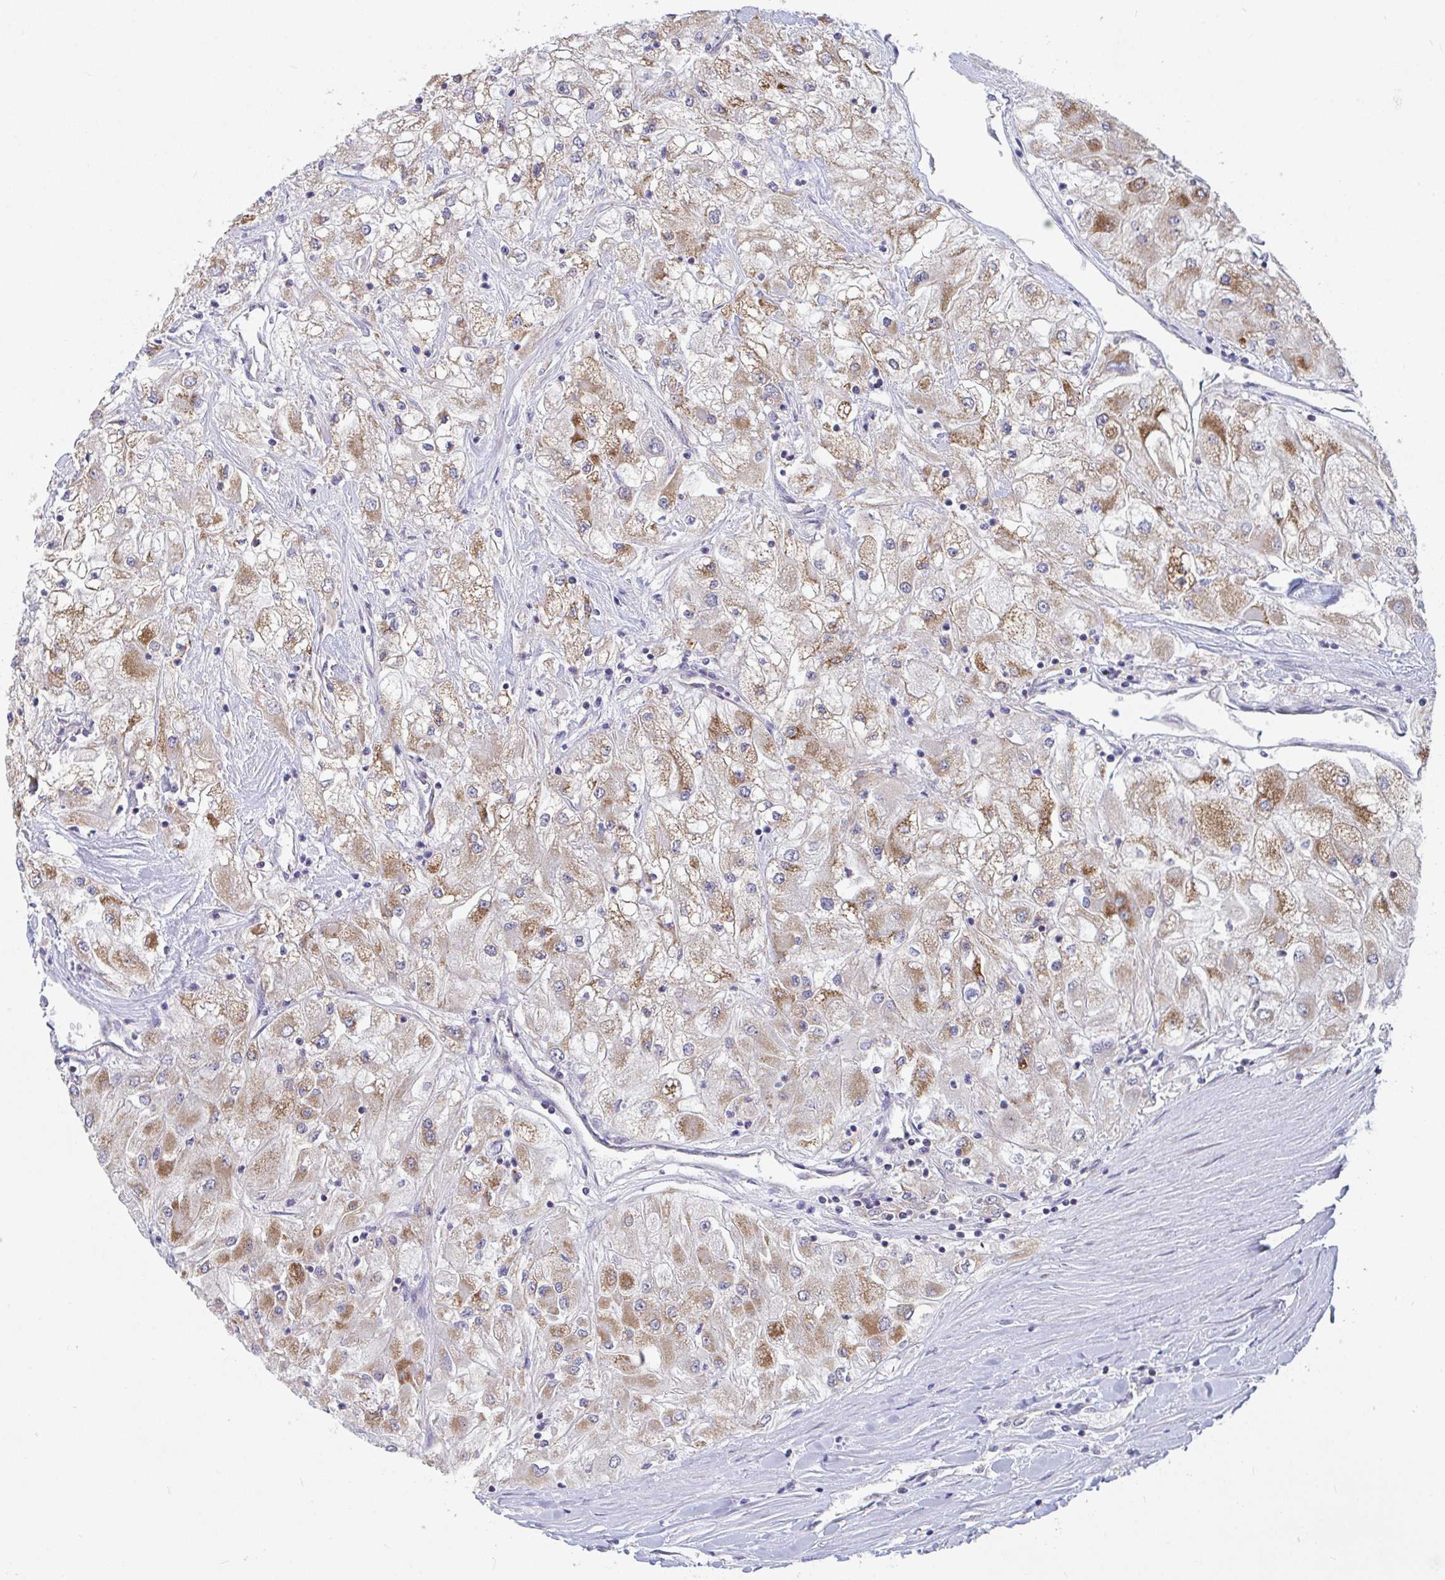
{"staining": {"intensity": "moderate", "quantity": "25%-75%", "location": "cytoplasmic/membranous"}, "tissue": "renal cancer", "cell_type": "Tumor cells", "image_type": "cancer", "snomed": [{"axis": "morphology", "description": "Adenocarcinoma, NOS"}, {"axis": "topography", "description": "Kidney"}], "caption": "About 25%-75% of tumor cells in renal cancer exhibit moderate cytoplasmic/membranous protein staining as visualized by brown immunohistochemical staining.", "gene": "EIF1AD", "patient": {"sex": "male", "age": 80}}